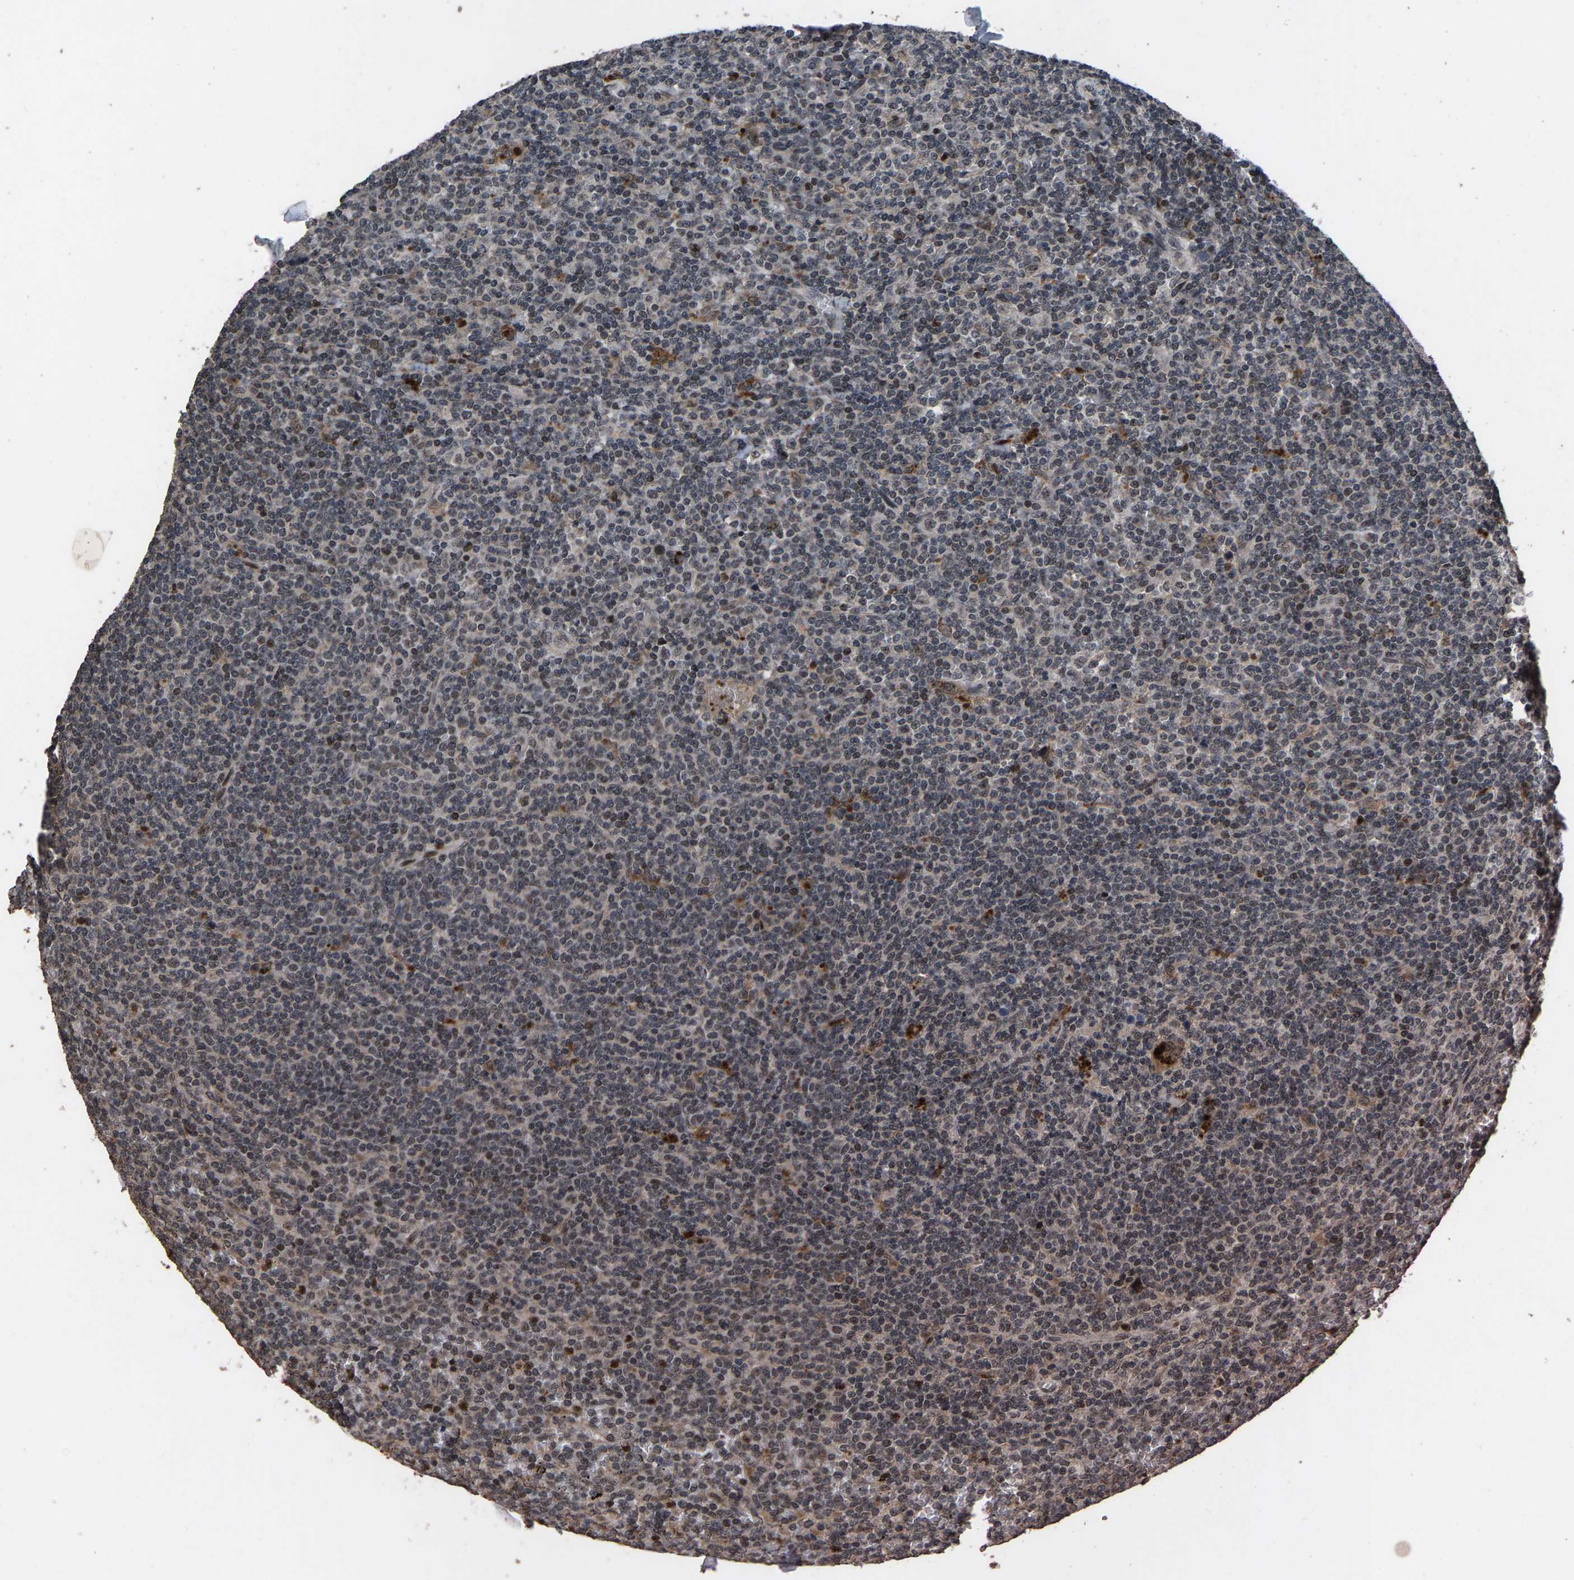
{"staining": {"intensity": "weak", "quantity": "<25%", "location": "nuclear"}, "tissue": "lymphoma", "cell_type": "Tumor cells", "image_type": "cancer", "snomed": [{"axis": "morphology", "description": "Malignant lymphoma, non-Hodgkin's type, Low grade"}, {"axis": "topography", "description": "Spleen"}], "caption": "Immunohistochemistry of lymphoma displays no positivity in tumor cells. Brightfield microscopy of IHC stained with DAB (brown) and hematoxylin (blue), captured at high magnification.", "gene": "HAUS6", "patient": {"sex": "female", "age": 19}}